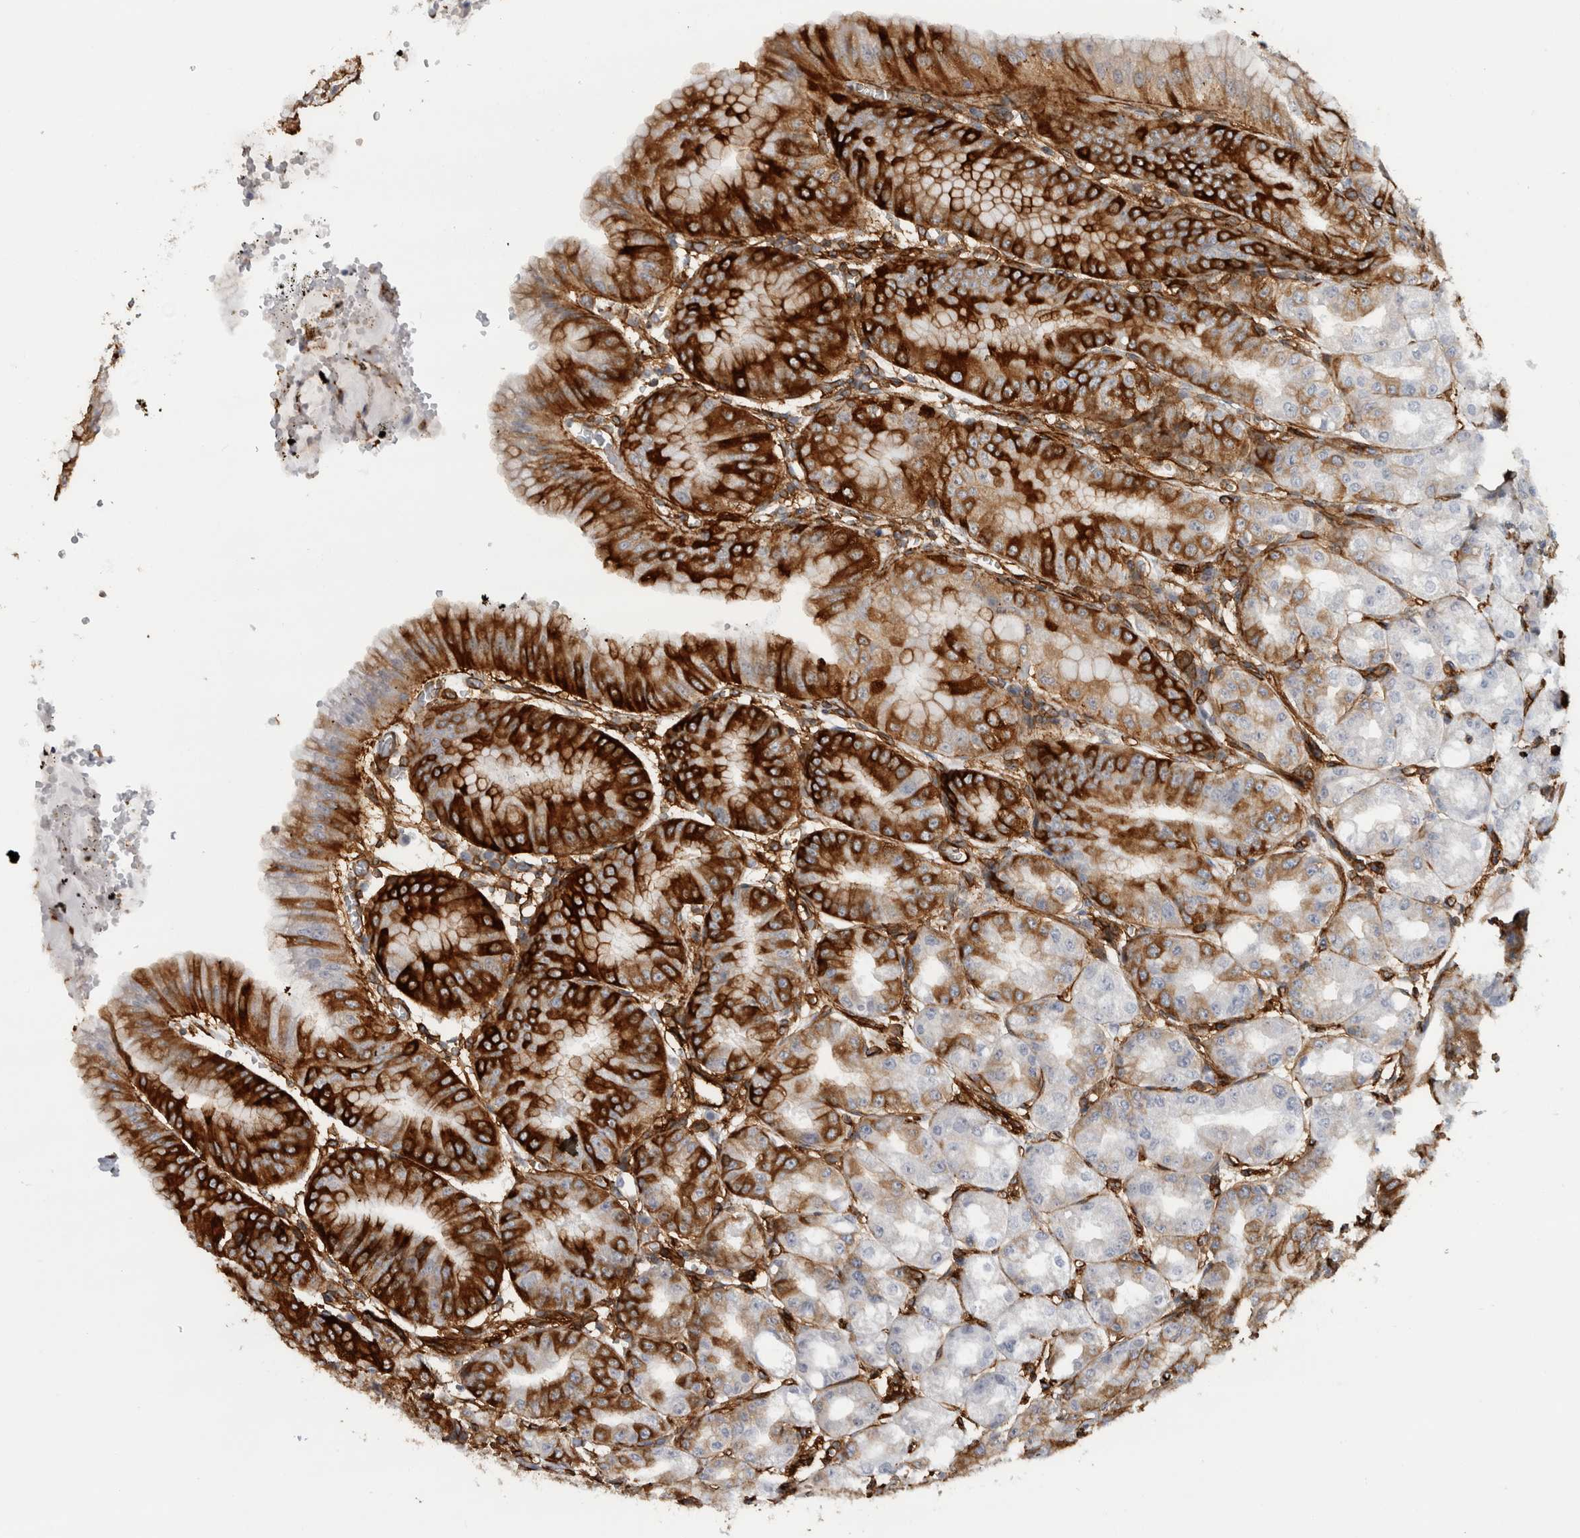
{"staining": {"intensity": "strong", "quantity": "25%-75%", "location": "cytoplasmic/membranous"}, "tissue": "stomach", "cell_type": "Glandular cells", "image_type": "normal", "snomed": [{"axis": "morphology", "description": "Normal tissue, NOS"}, {"axis": "topography", "description": "Stomach, lower"}], "caption": "DAB immunohistochemical staining of unremarkable stomach demonstrates strong cytoplasmic/membranous protein positivity in about 25%-75% of glandular cells.", "gene": "AHNAK", "patient": {"sex": "male", "age": 71}}